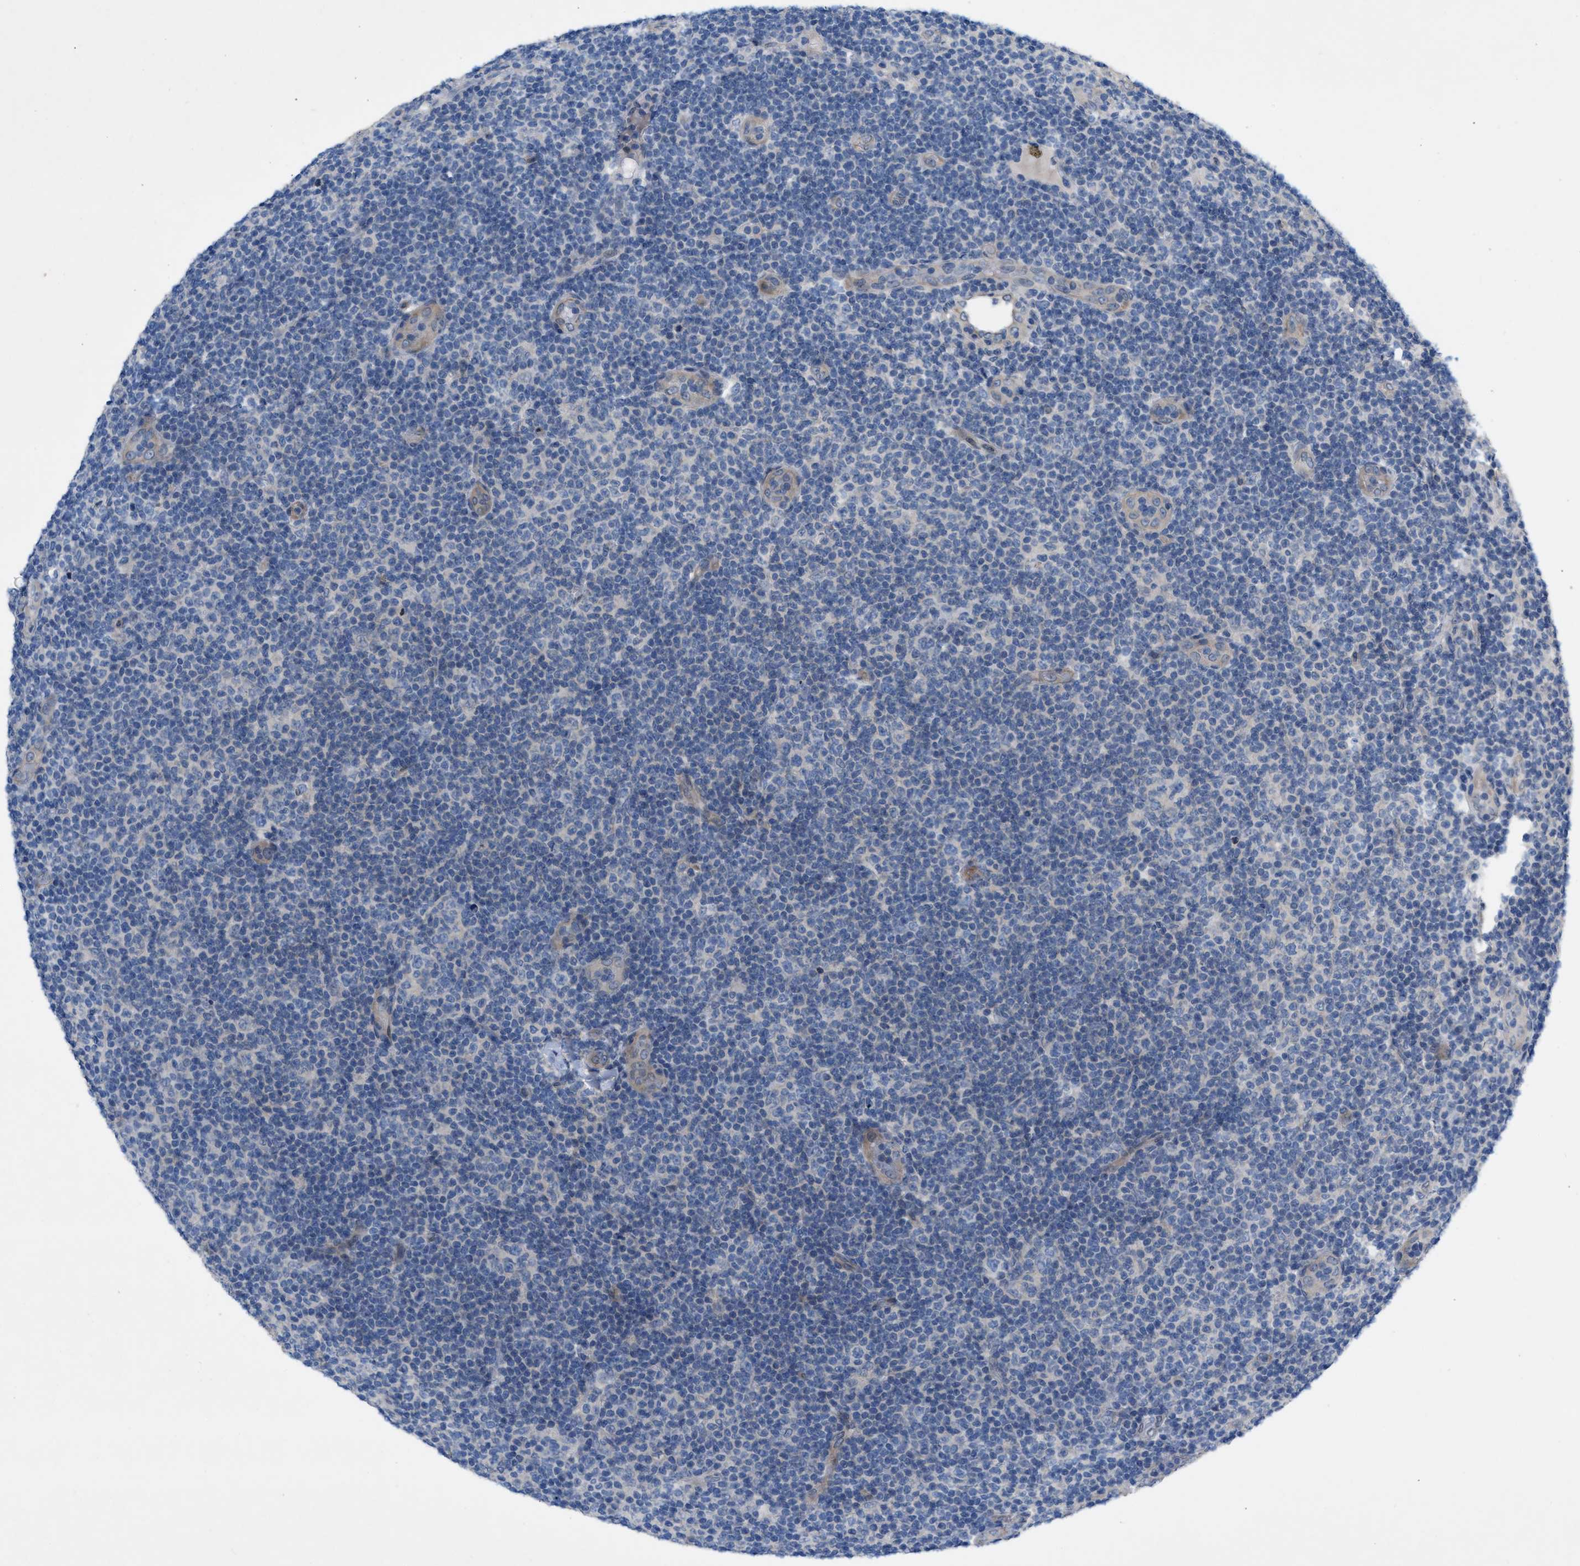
{"staining": {"intensity": "negative", "quantity": "none", "location": "none"}, "tissue": "lymphoma", "cell_type": "Tumor cells", "image_type": "cancer", "snomed": [{"axis": "morphology", "description": "Malignant lymphoma, non-Hodgkin's type, Low grade"}, {"axis": "topography", "description": "Lymph node"}], "caption": "High power microscopy micrograph of an IHC micrograph of malignant lymphoma, non-Hodgkin's type (low-grade), revealing no significant staining in tumor cells. (DAB (3,3'-diaminobenzidine) immunohistochemistry, high magnification).", "gene": "NDEL1", "patient": {"sex": "male", "age": 83}}